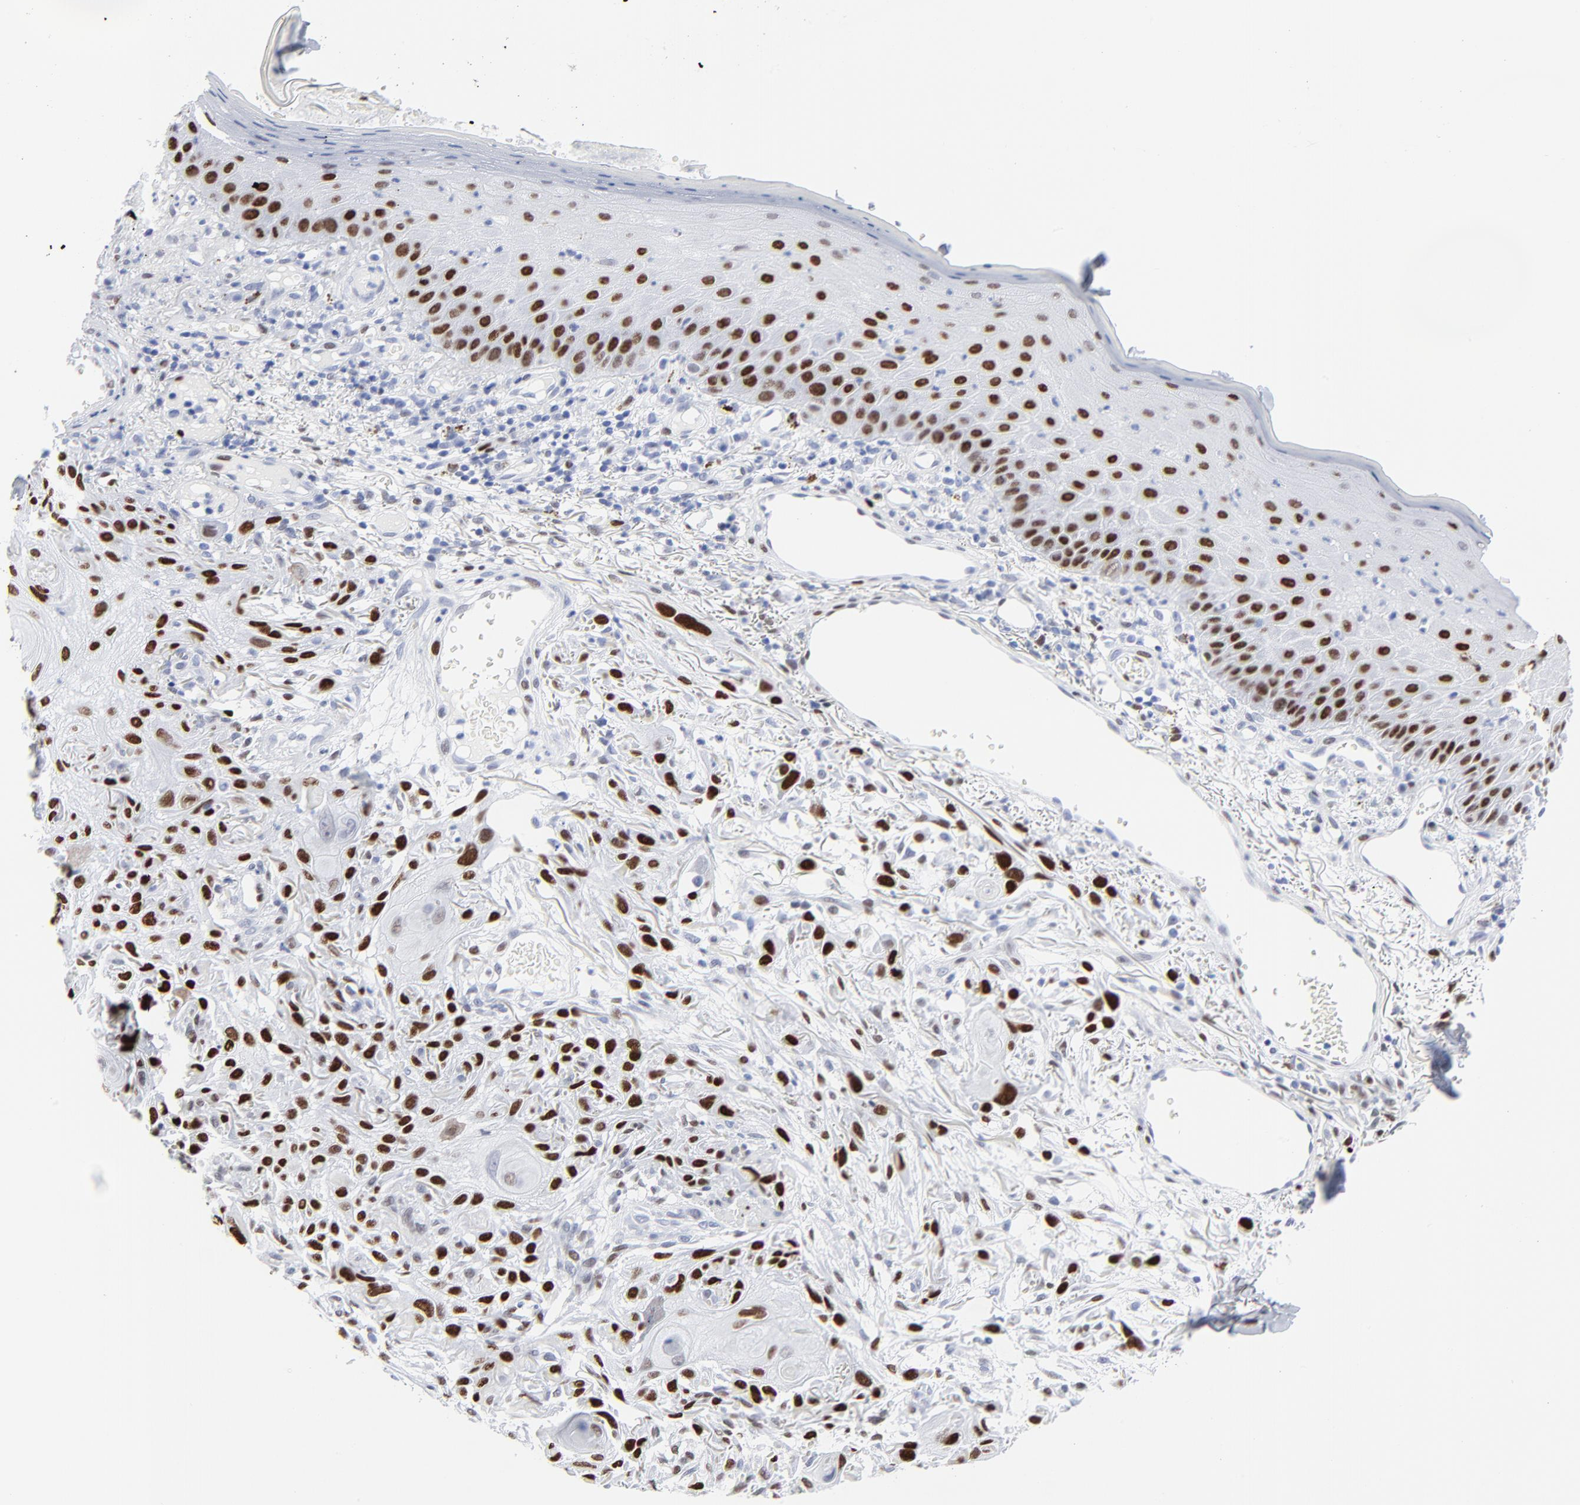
{"staining": {"intensity": "strong", "quantity": "25%-75%", "location": "nuclear"}, "tissue": "skin cancer", "cell_type": "Tumor cells", "image_type": "cancer", "snomed": [{"axis": "morphology", "description": "Squamous cell carcinoma, NOS"}, {"axis": "topography", "description": "Skin"}], "caption": "Protein expression analysis of skin cancer (squamous cell carcinoma) displays strong nuclear staining in approximately 25%-75% of tumor cells.", "gene": "JUN", "patient": {"sex": "female", "age": 59}}